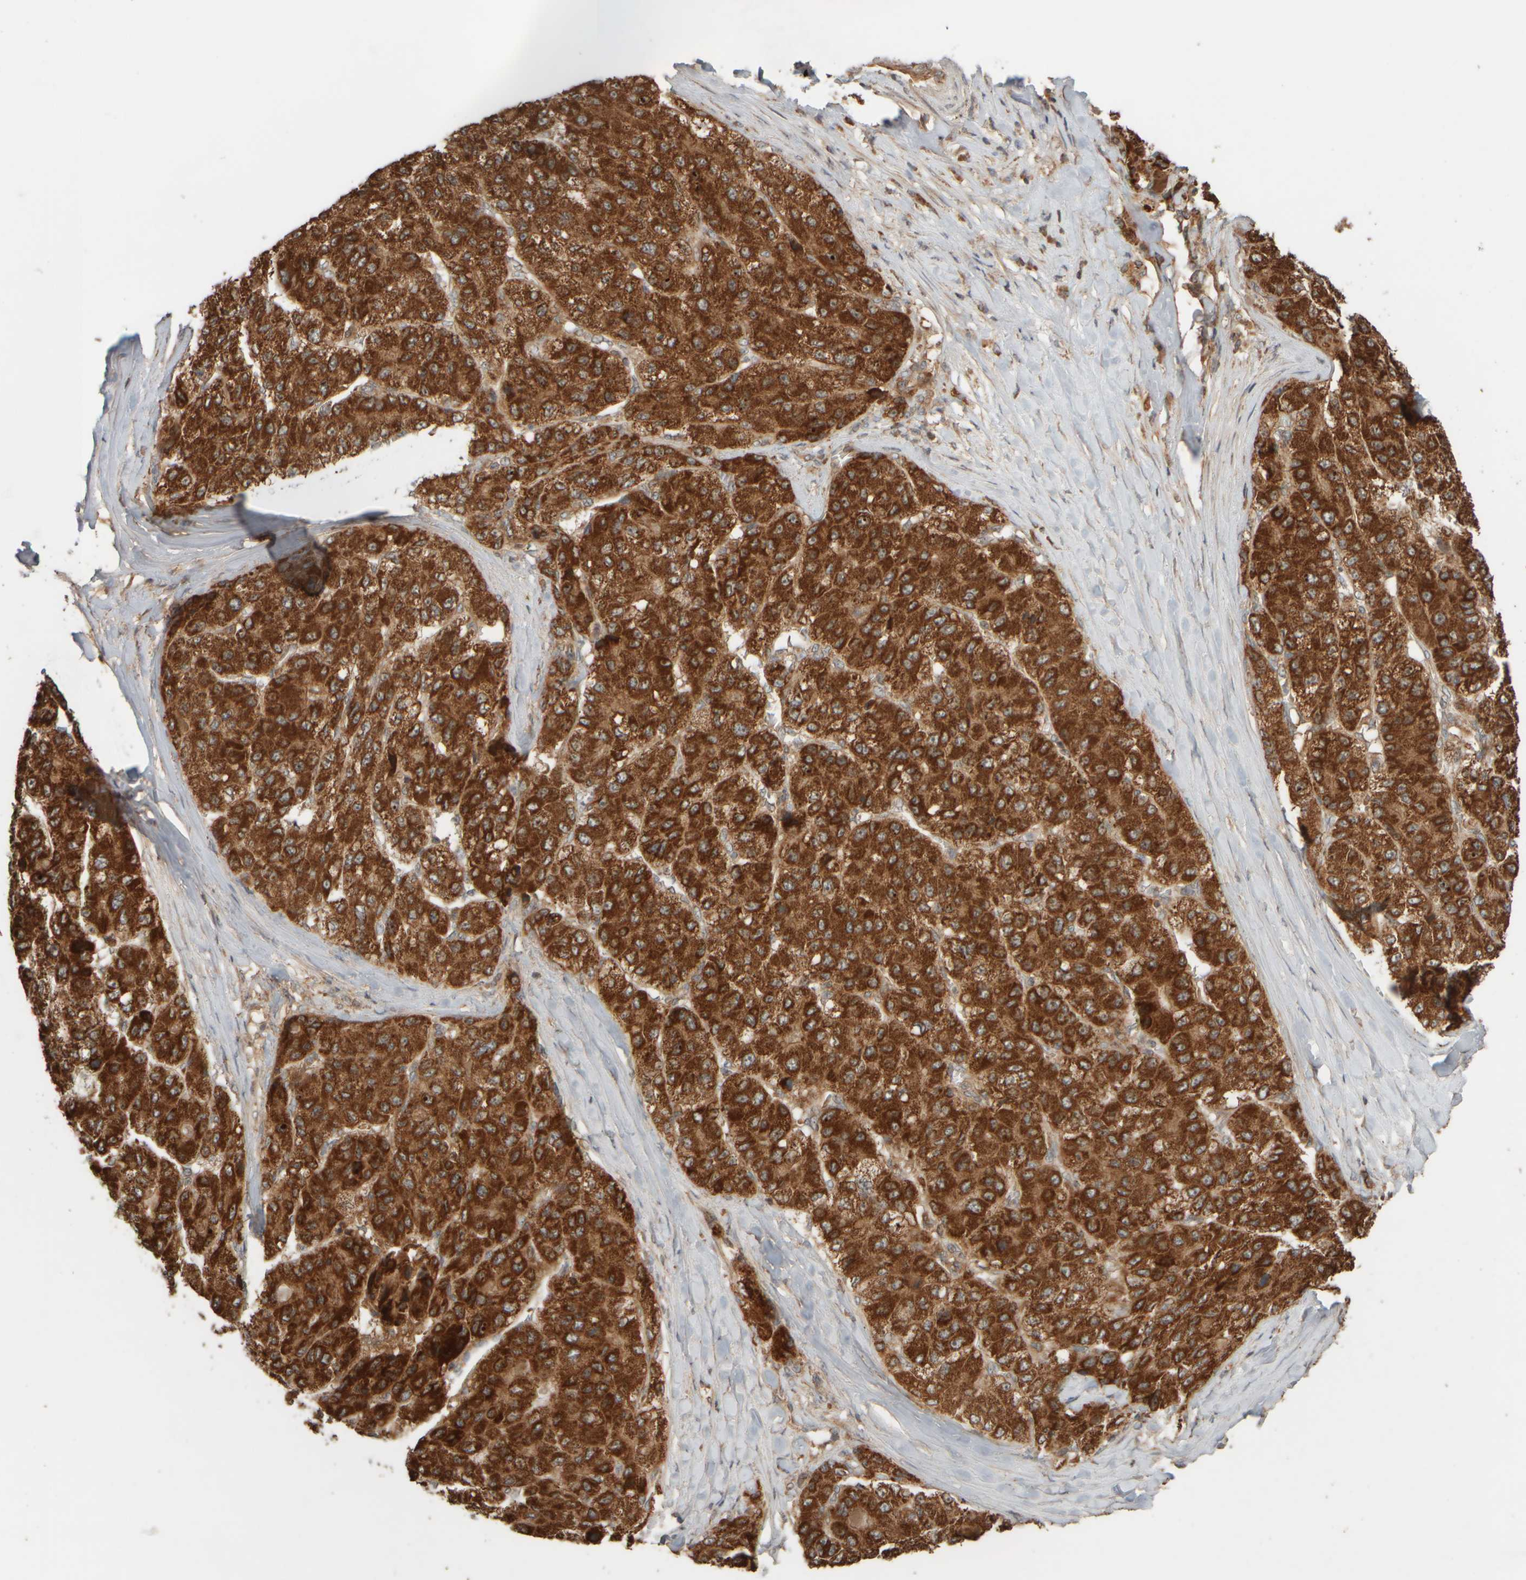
{"staining": {"intensity": "strong", "quantity": ">75%", "location": "cytoplasmic/membranous"}, "tissue": "liver cancer", "cell_type": "Tumor cells", "image_type": "cancer", "snomed": [{"axis": "morphology", "description": "Carcinoma, Hepatocellular, NOS"}, {"axis": "topography", "description": "Liver"}], "caption": "High-power microscopy captured an immunohistochemistry micrograph of liver cancer, revealing strong cytoplasmic/membranous expression in approximately >75% of tumor cells. Immunohistochemistry (ihc) stains the protein in brown and the nuclei are stained blue.", "gene": "EIF2B3", "patient": {"sex": "male", "age": 80}}